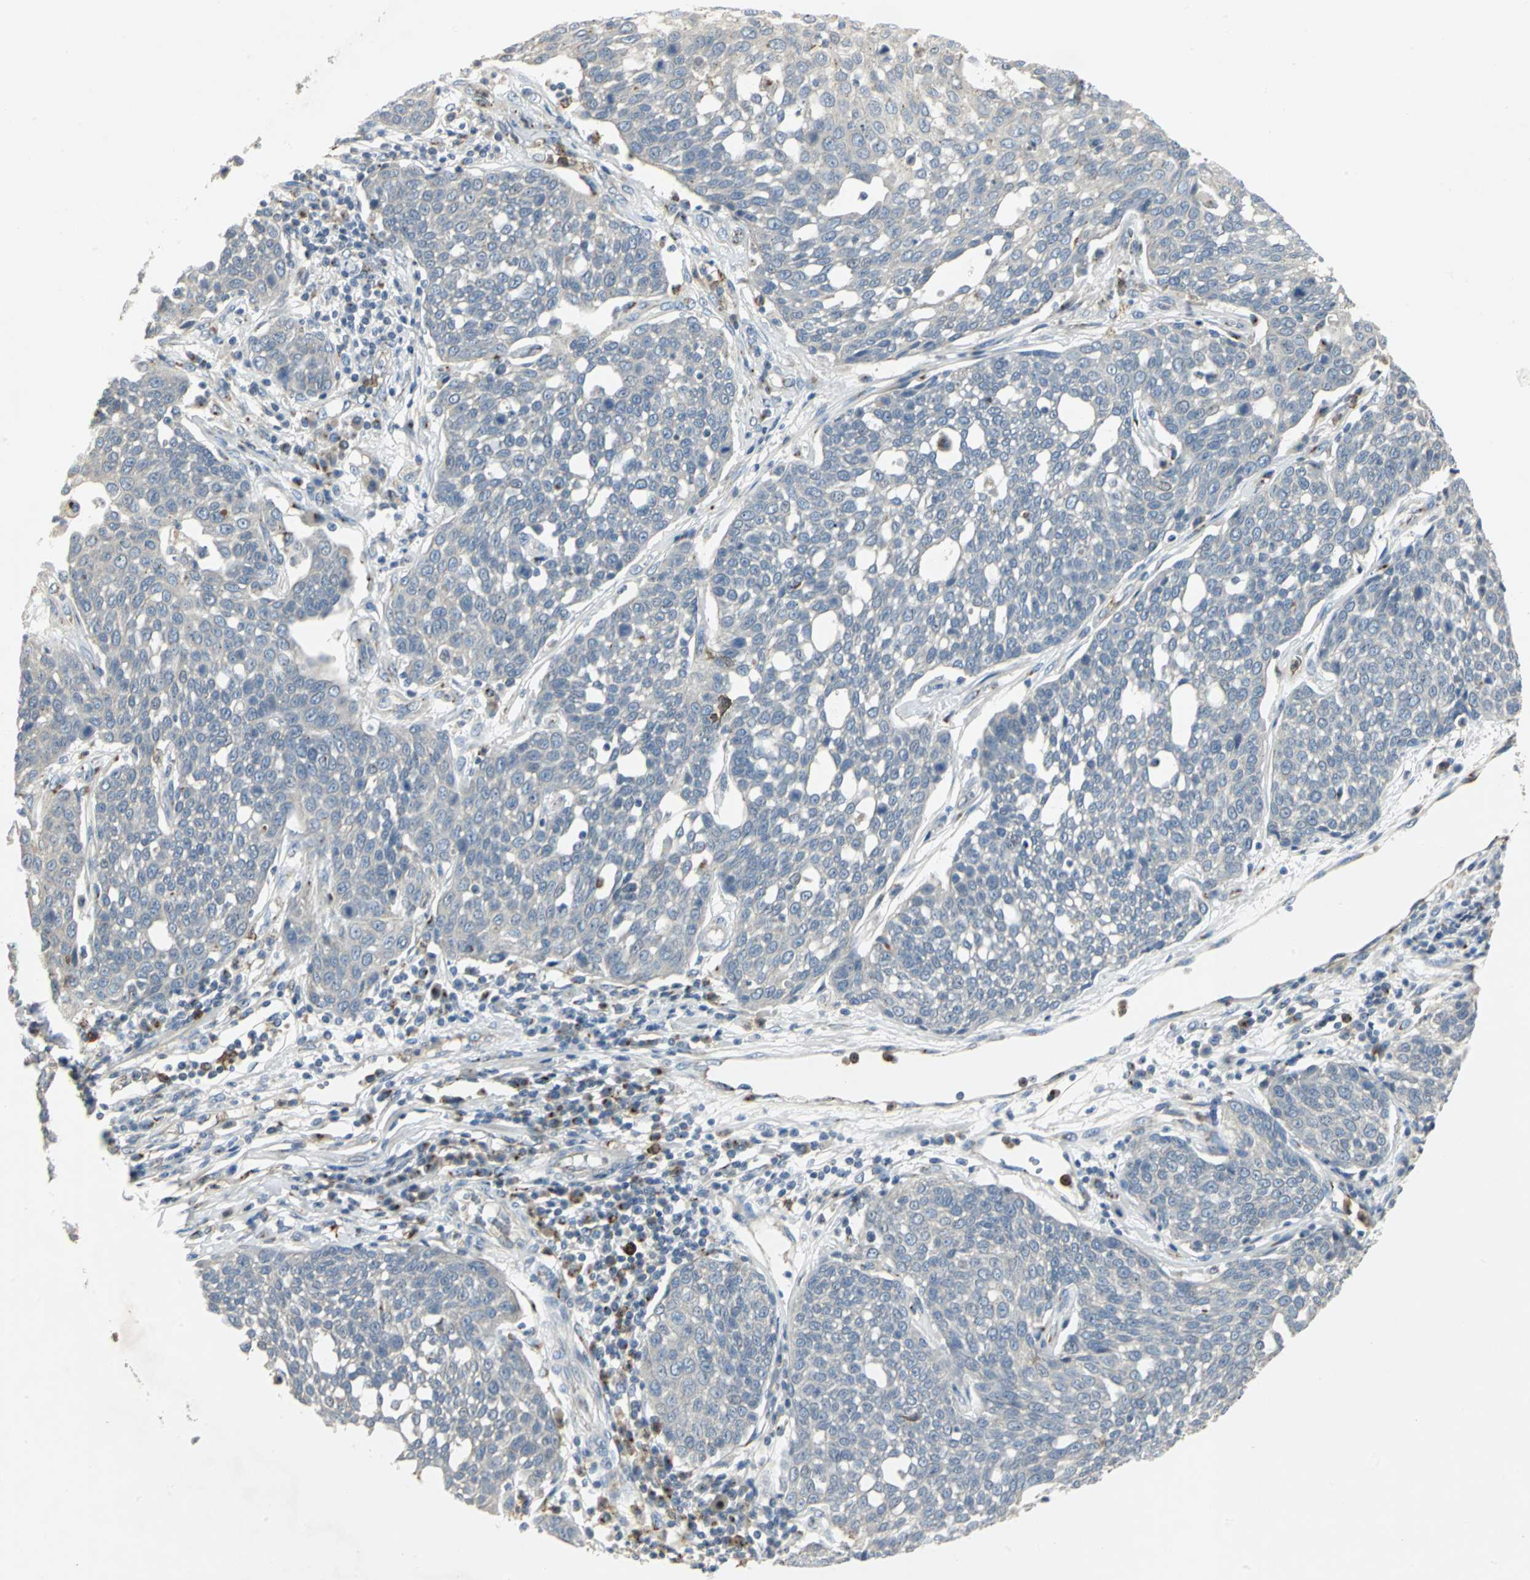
{"staining": {"intensity": "negative", "quantity": "none", "location": "none"}, "tissue": "cervical cancer", "cell_type": "Tumor cells", "image_type": "cancer", "snomed": [{"axis": "morphology", "description": "Squamous cell carcinoma, NOS"}, {"axis": "topography", "description": "Cervix"}], "caption": "A photomicrograph of squamous cell carcinoma (cervical) stained for a protein exhibits no brown staining in tumor cells.", "gene": "TM9SF2", "patient": {"sex": "female", "age": 34}}